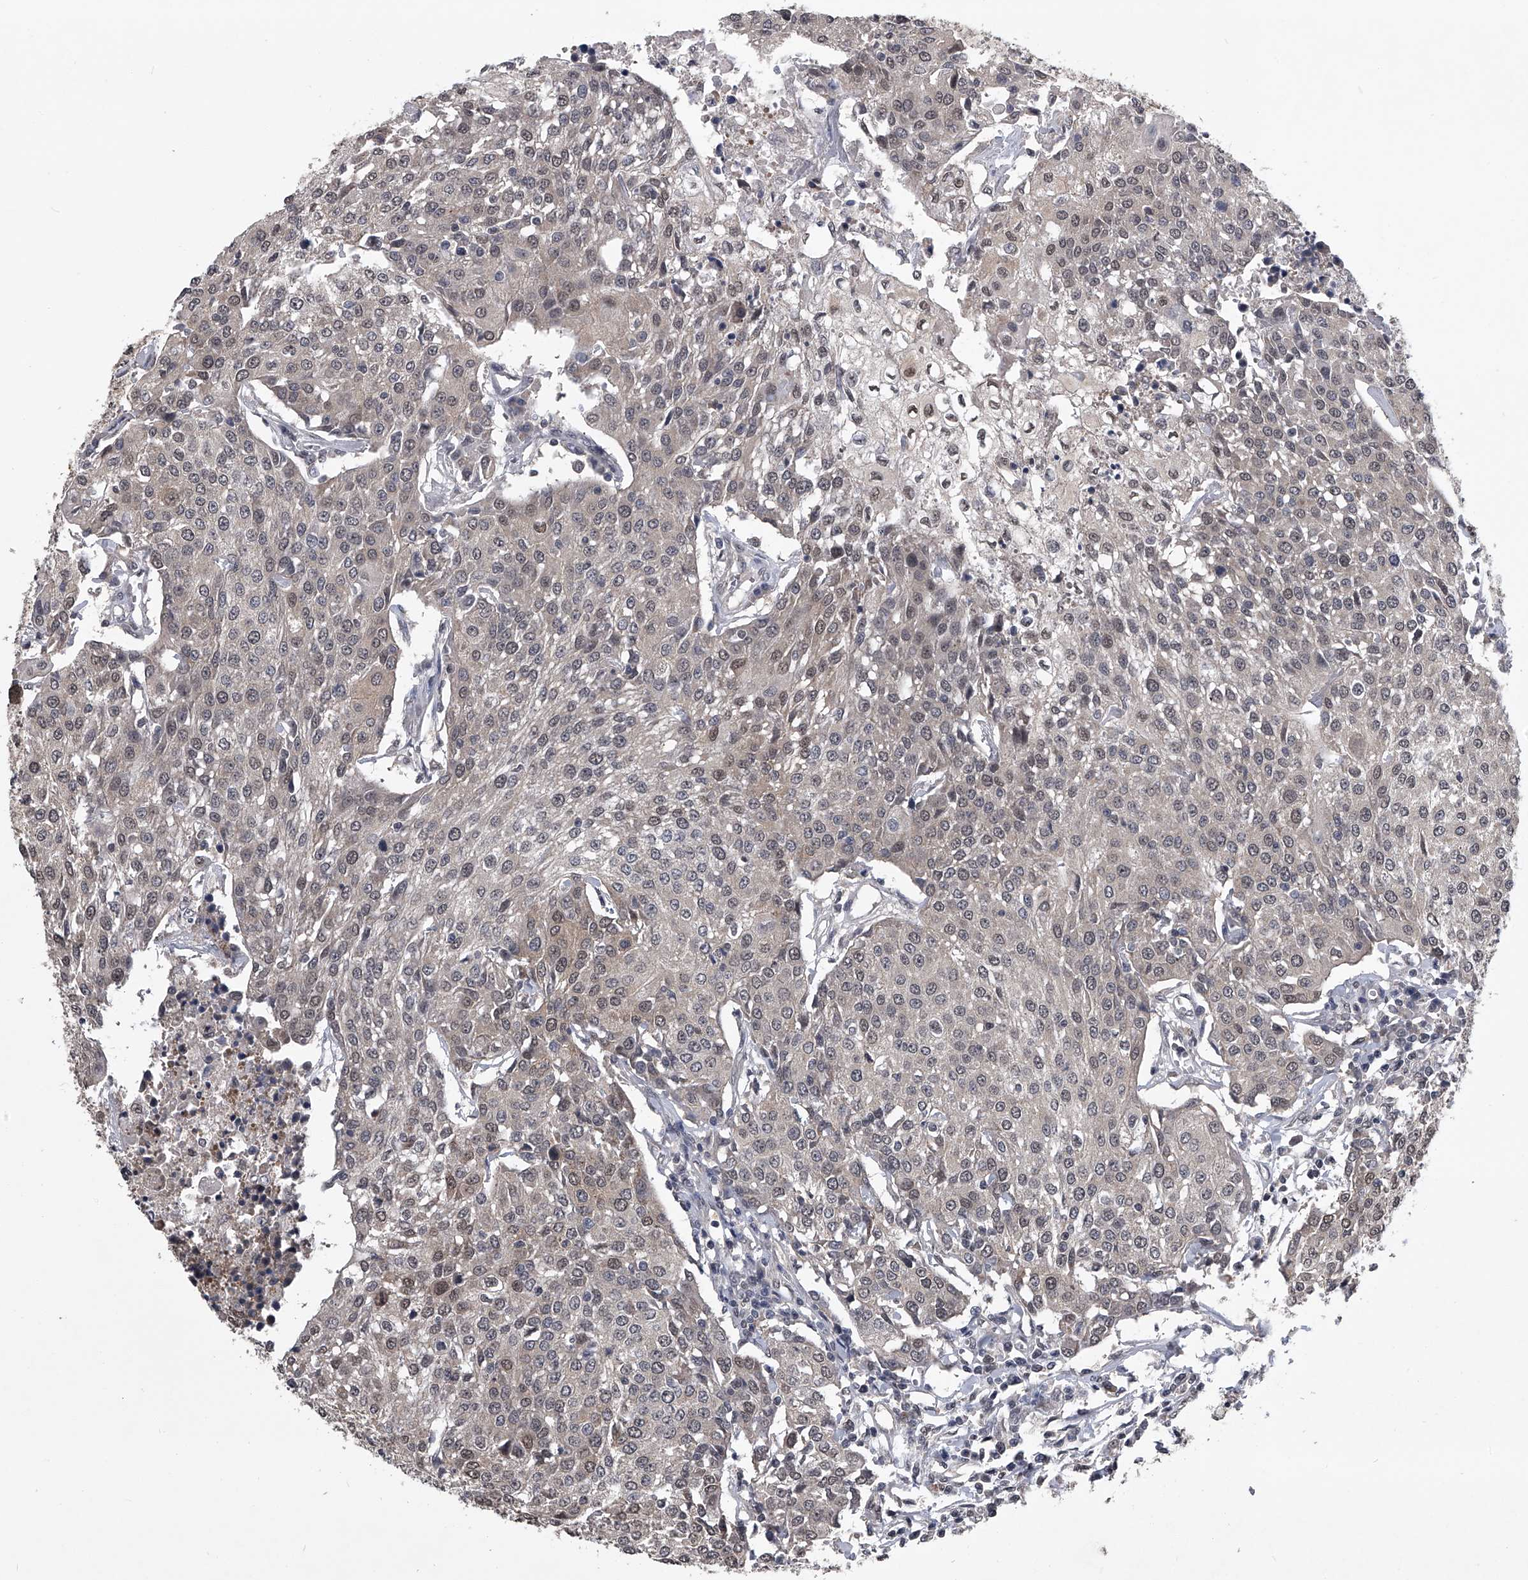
{"staining": {"intensity": "moderate", "quantity": "<25%", "location": "nuclear"}, "tissue": "urothelial cancer", "cell_type": "Tumor cells", "image_type": "cancer", "snomed": [{"axis": "morphology", "description": "Urothelial carcinoma, High grade"}, {"axis": "topography", "description": "Urinary bladder"}], "caption": "The image exhibits immunohistochemical staining of urothelial carcinoma (high-grade). There is moderate nuclear staining is present in about <25% of tumor cells.", "gene": "TSNAX", "patient": {"sex": "female", "age": 85}}